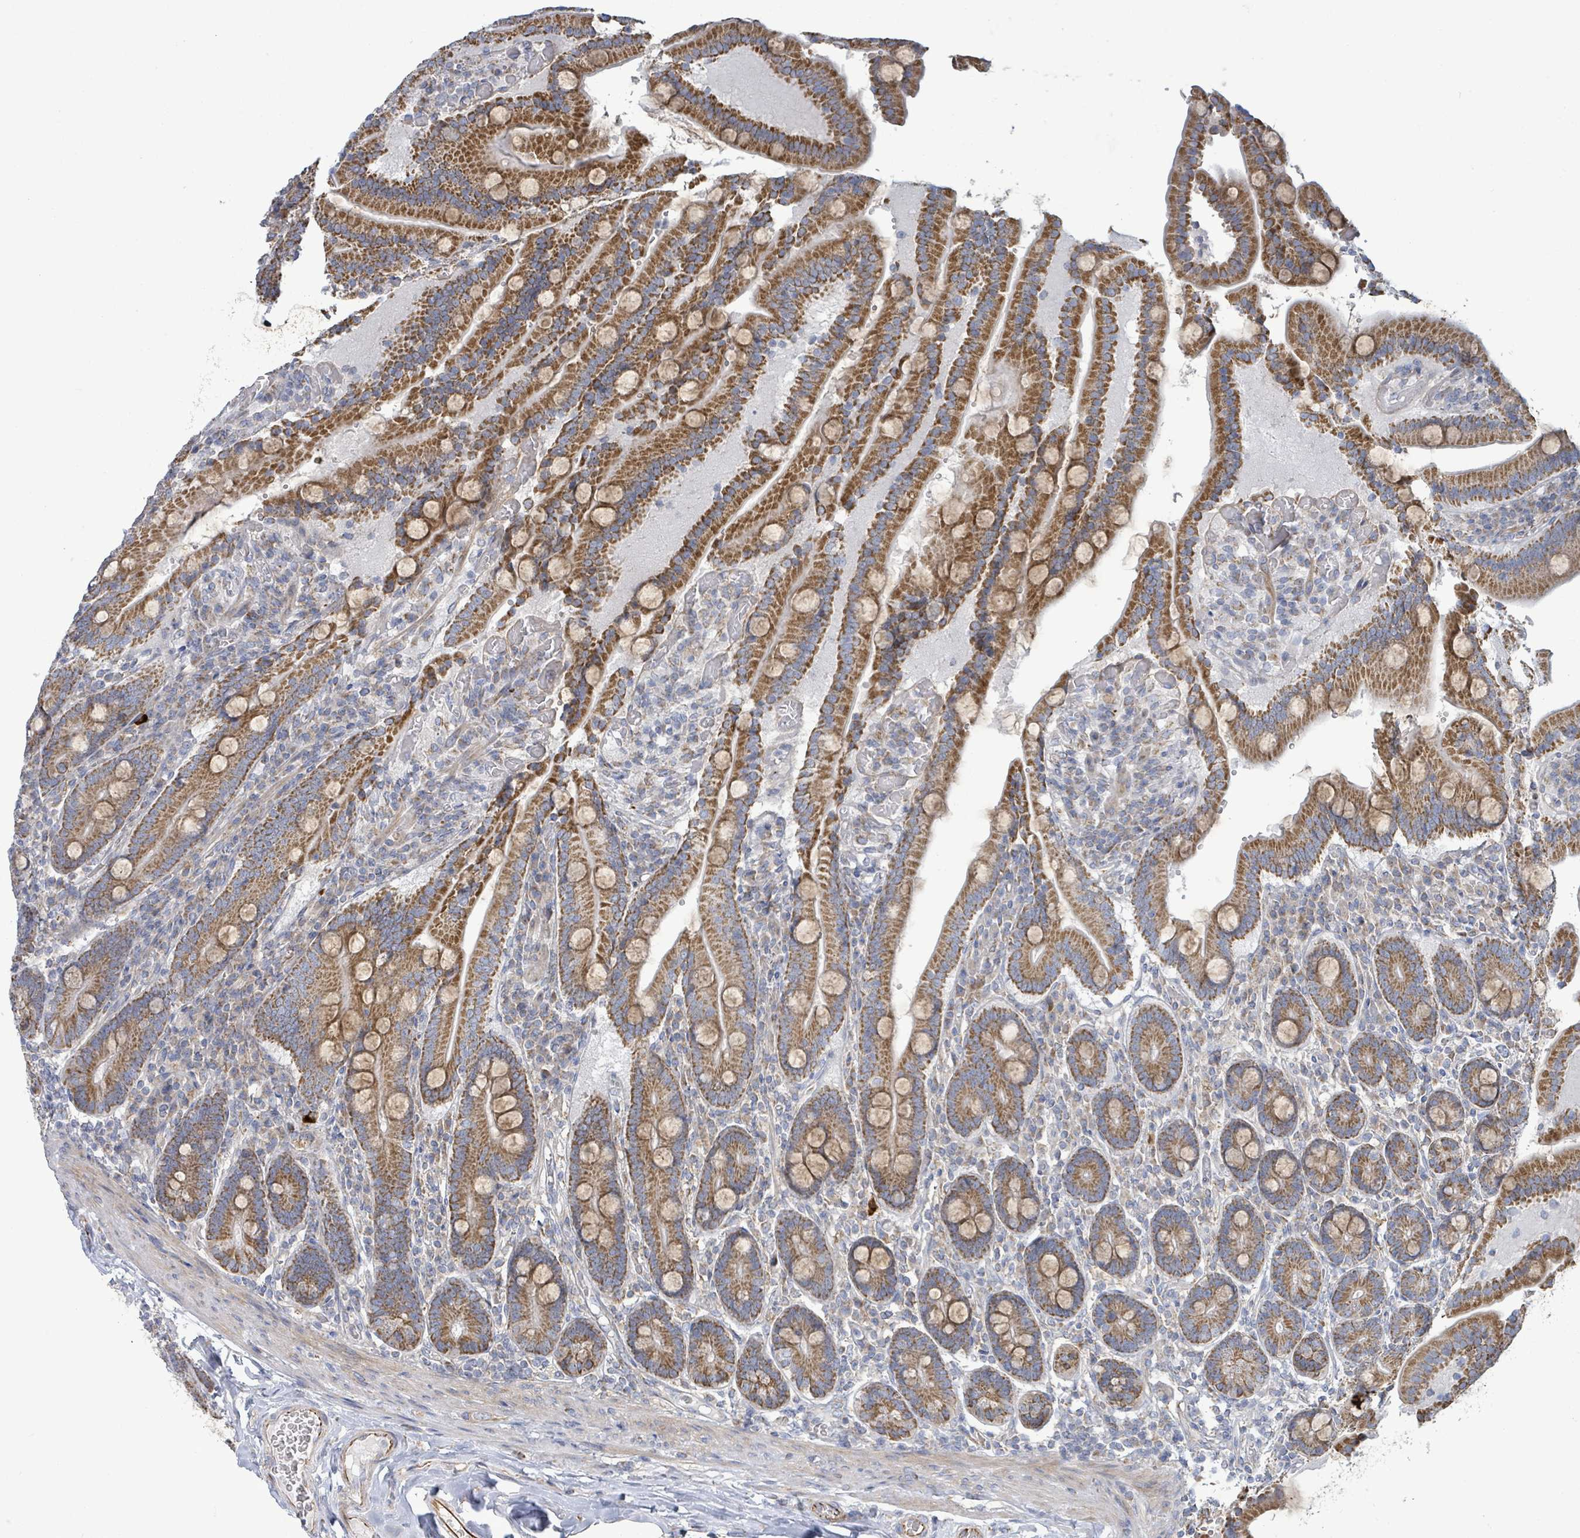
{"staining": {"intensity": "strong", "quantity": ">75%", "location": "cytoplasmic/membranous"}, "tissue": "duodenum", "cell_type": "Glandular cells", "image_type": "normal", "snomed": [{"axis": "morphology", "description": "Normal tissue, NOS"}, {"axis": "topography", "description": "Duodenum"}], "caption": "This is a micrograph of IHC staining of normal duodenum, which shows strong positivity in the cytoplasmic/membranous of glandular cells.", "gene": "ALG12", "patient": {"sex": "female", "age": 62}}